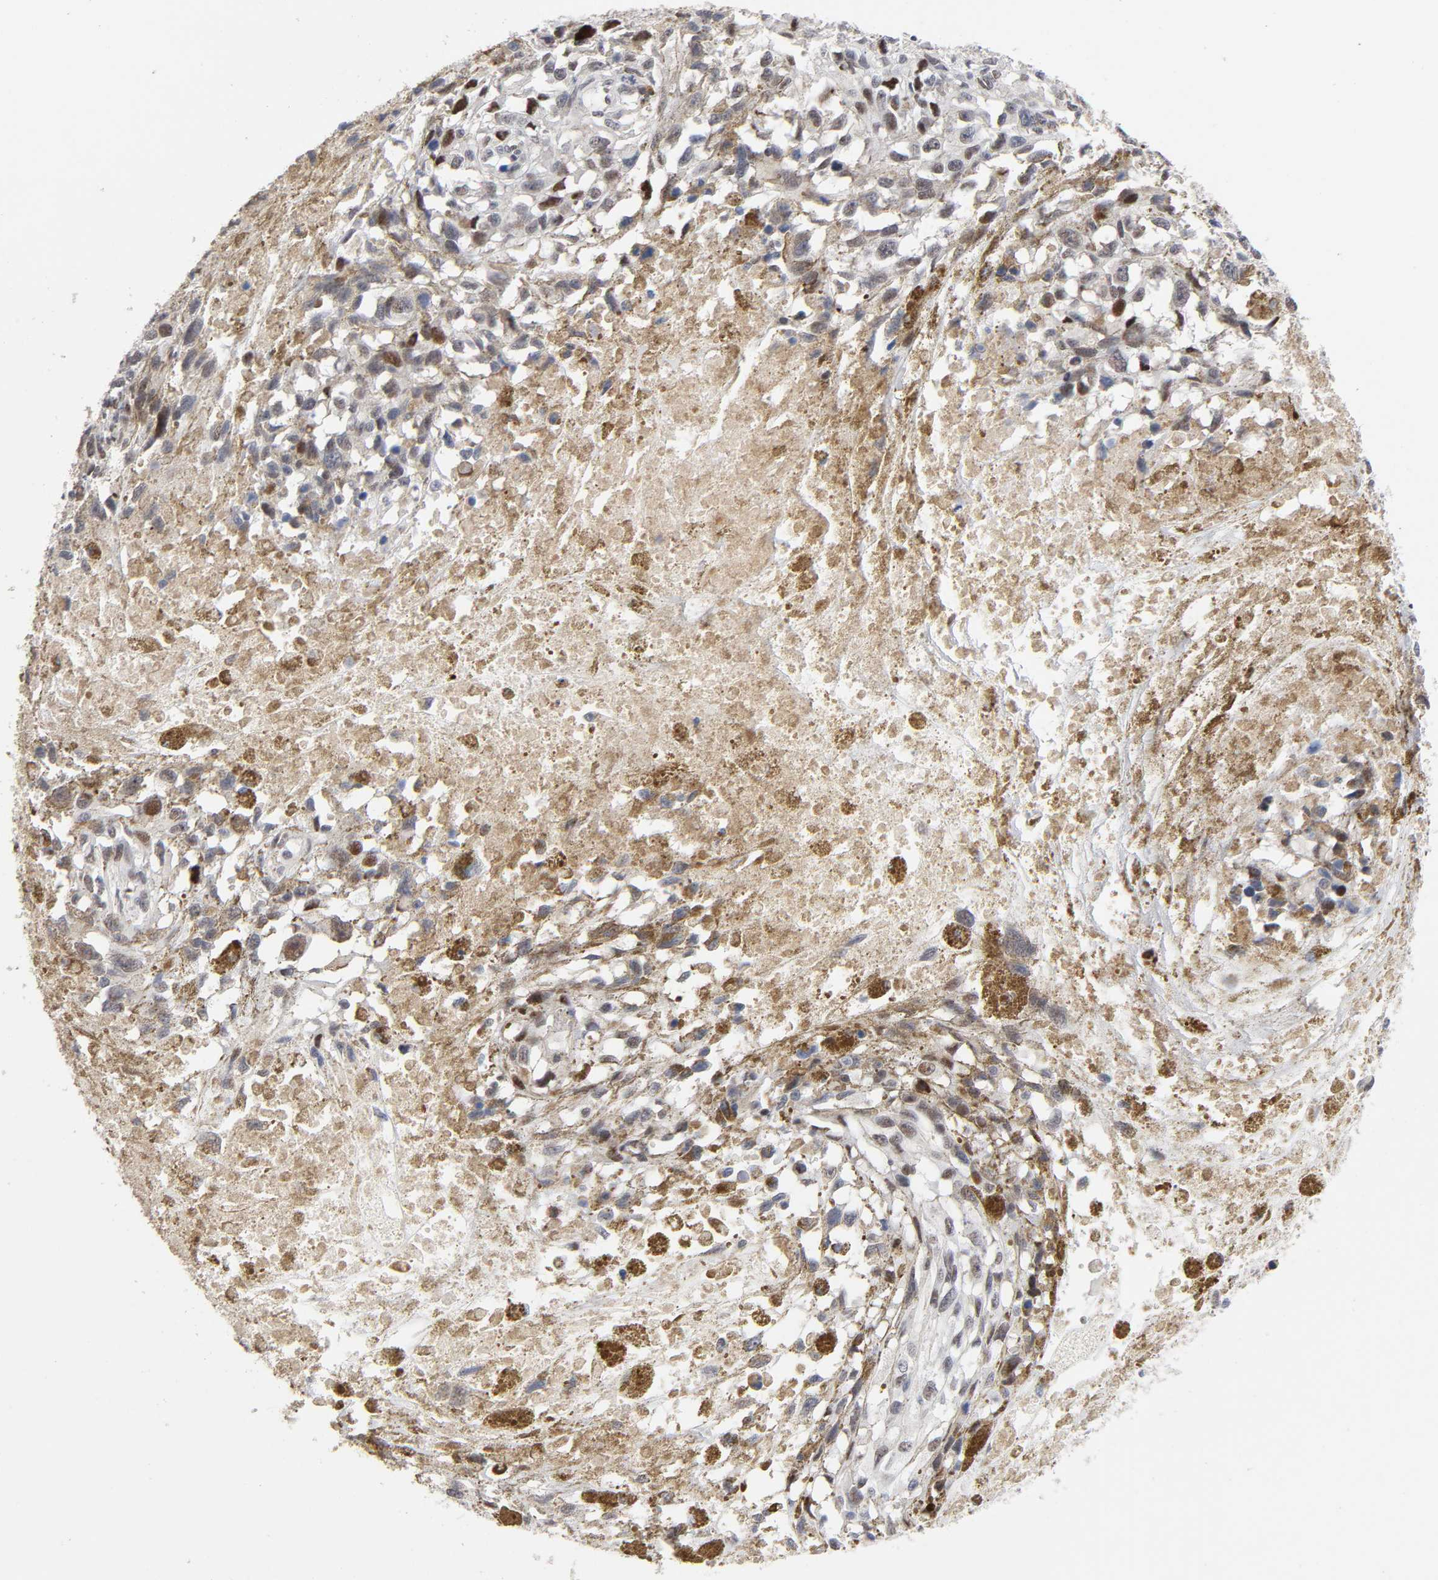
{"staining": {"intensity": "strong", "quantity": ">75%", "location": "cytoplasmic/membranous,nuclear"}, "tissue": "melanoma", "cell_type": "Tumor cells", "image_type": "cancer", "snomed": [{"axis": "morphology", "description": "Malignant melanoma, Metastatic site"}, {"axis": "topography", "description": "Lymph node"}], "caption": "Melanoma was stained to show a protein in brown. There is high levels of strong cytoplasmic/membranous and nuclear staining in approximately >75% of tumor cells.", "gene": "STK38", "patient": {"sex": "male", "age": 59}}